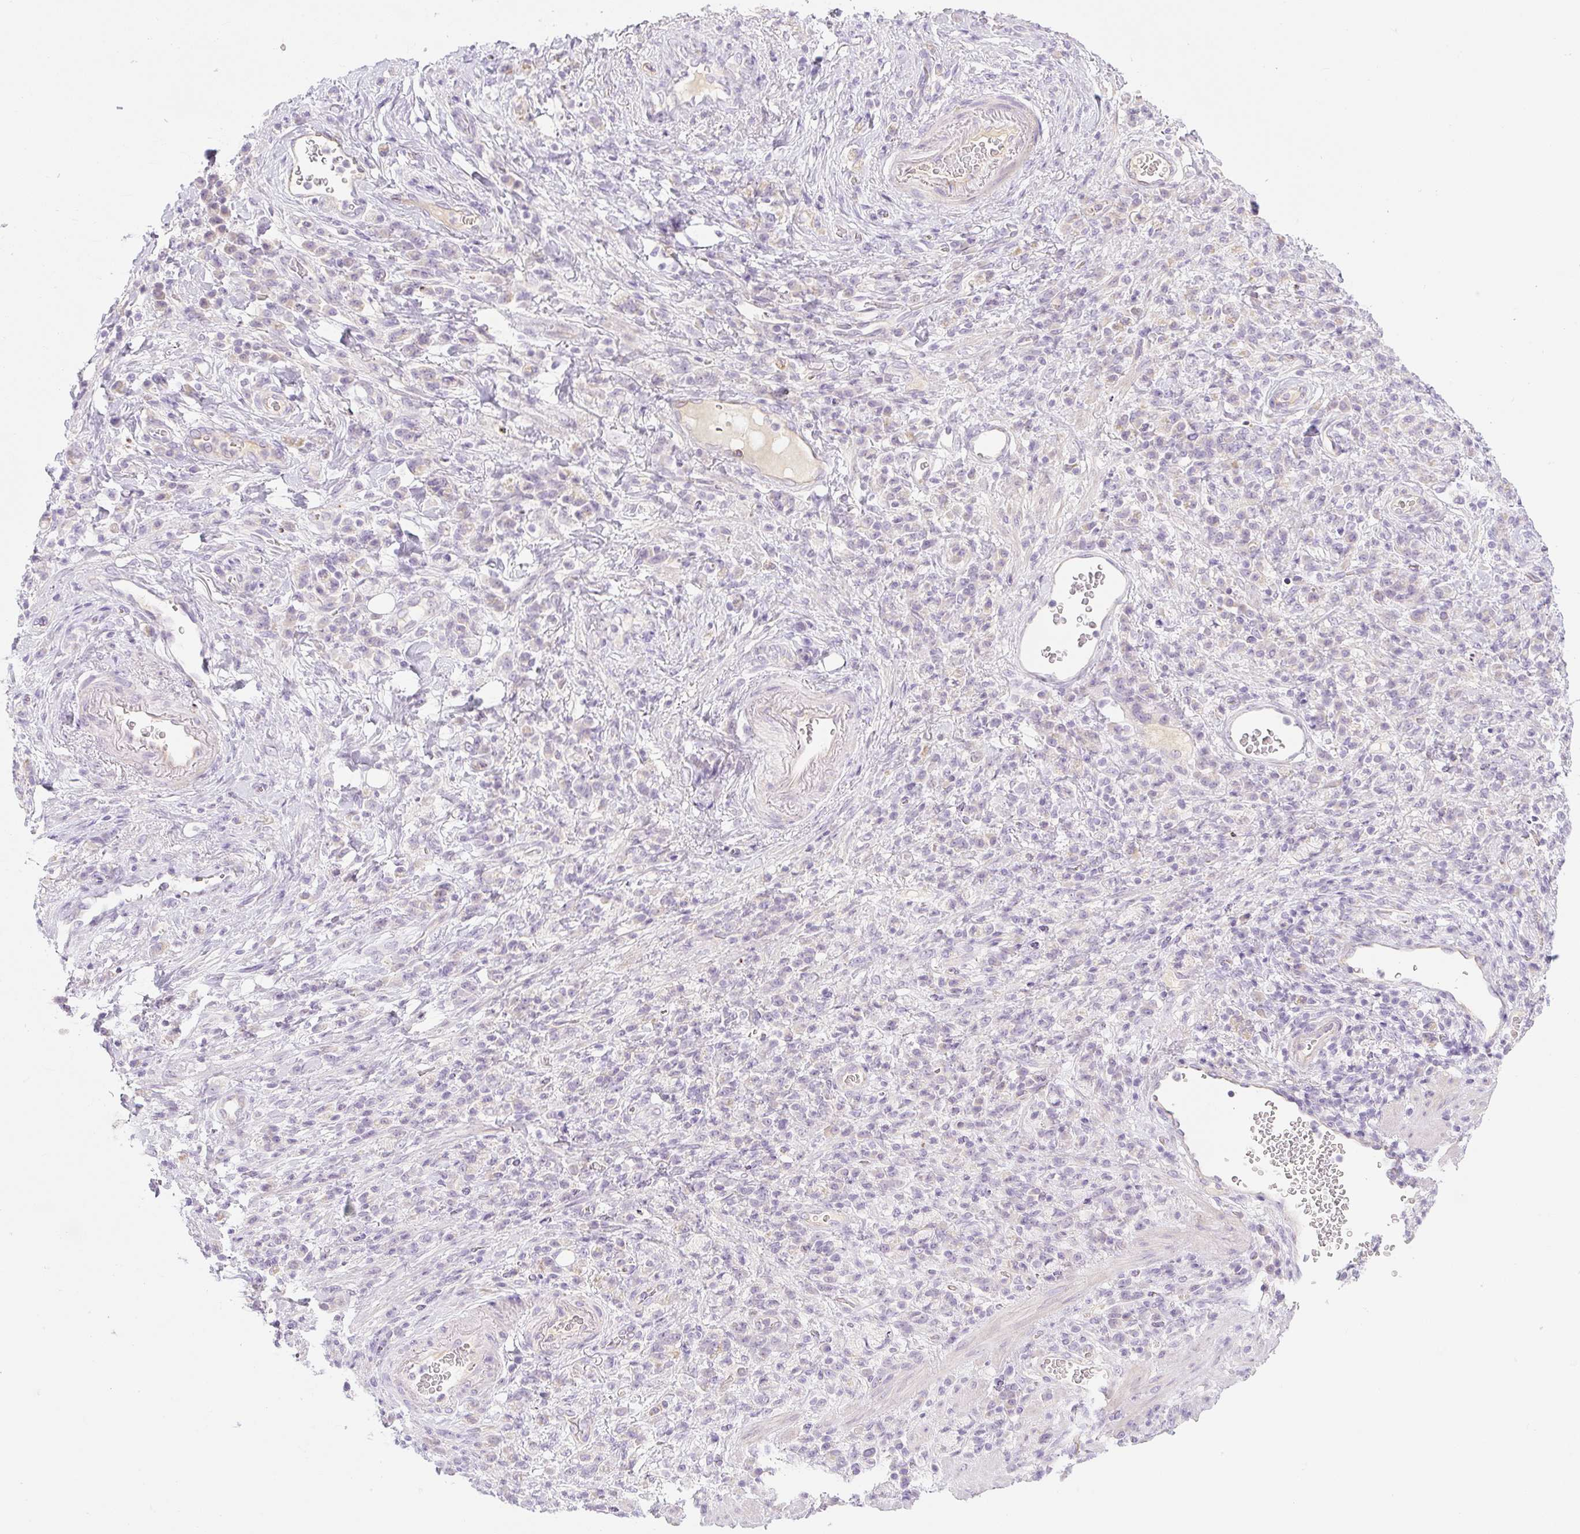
{"staining": {"intensity": "negative", "quantity": "none", "location": "none"}, "tissue": "stomach cancer", "cell_type": "Tumor cells", "image_type": "cancer", "snomed": [{"axis": "morphology", "description": "Adenocarcinoma, NOS"}, {"axis": "topography", "description": "Stomach"}], "caption": "An image of adenocarcinoma (stomach) stained for a protein demonstrates no brown staining in tumor cells.", "gene": "MIA2", "patient": {"sex": "male", "age": 77}}